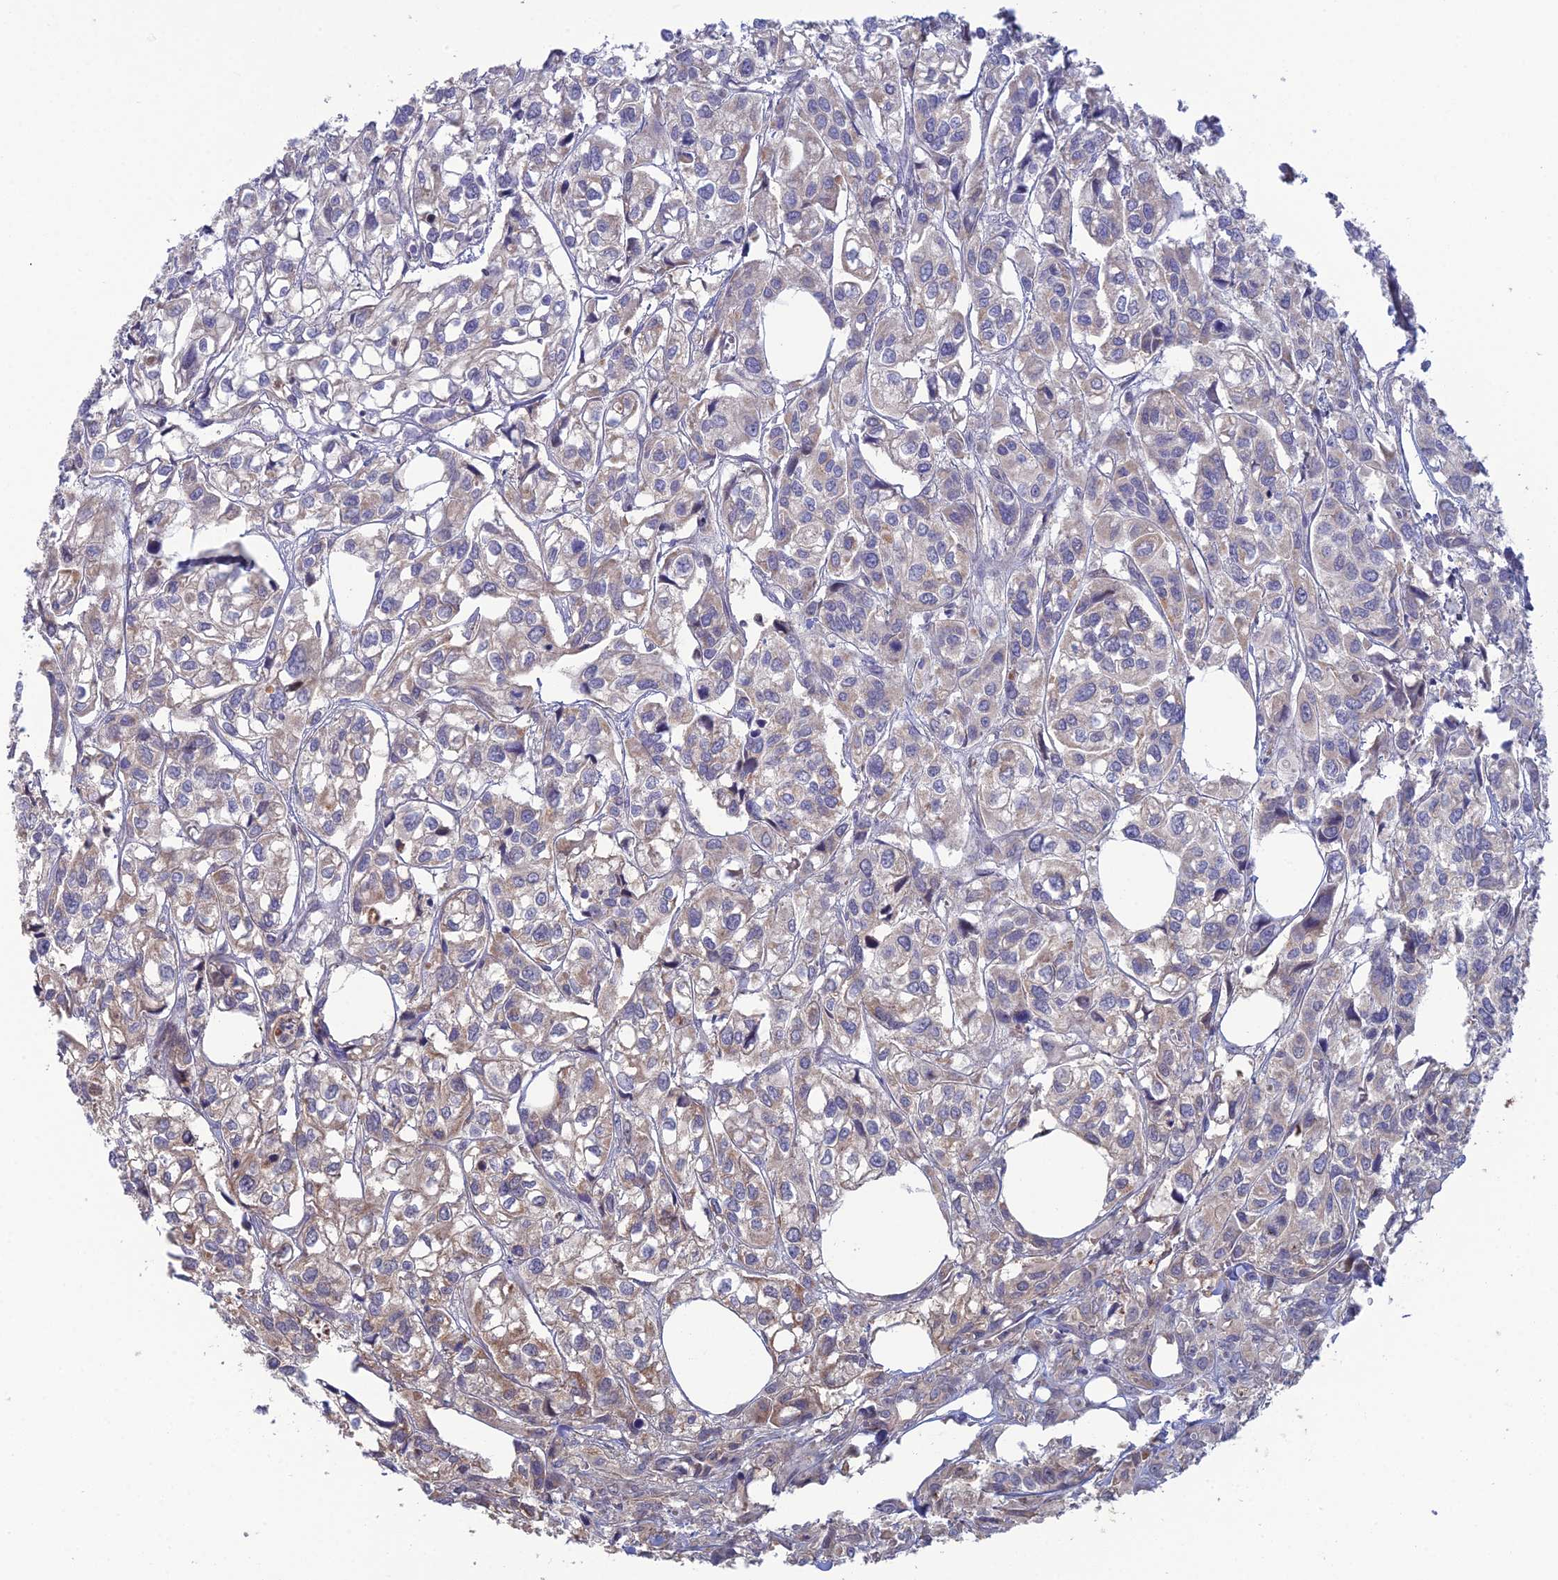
{"staining": {"intensity": "weak", "quantity": "<25%", "location": "cytoplasmic/membranous"}, "tissue": "urothelial cancer", "cell_type": "Tumor cells", "image_type": "cancer", "snomed": [{"axis": "morphology", "description": "Urothelial carcinoma, High grade"}, {"axis": "topography", "description": "Urinary bladder"}], "caption": "The IHC micrograph has no significant staining in tumor cells of urothelial cancer tissue.", "gene": "ARL16", "patient": {"sex": "male", "age": 67}}